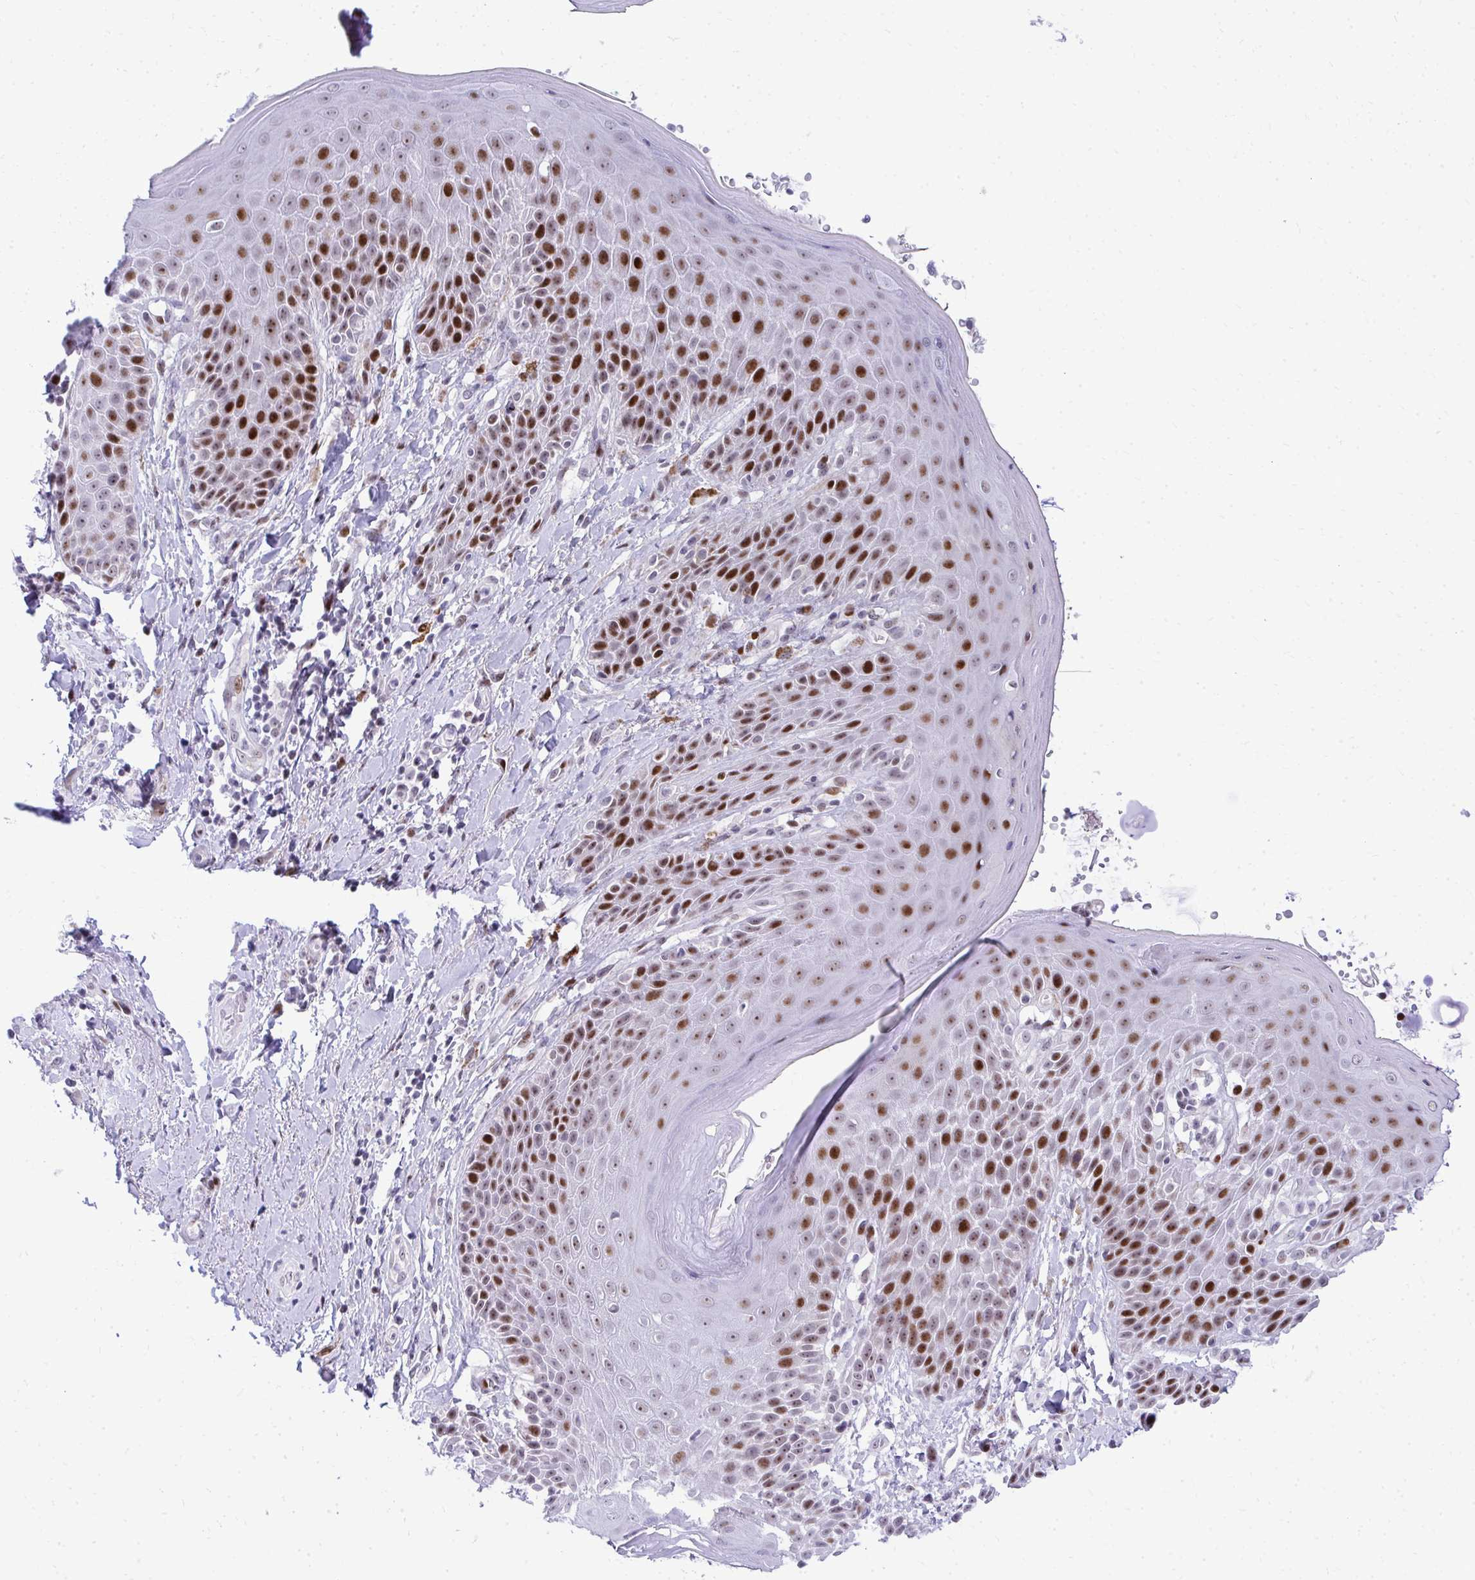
{"staining": {"intensity": "strong", "quantity": "25%-75%", "location": "nuclear"}, "tissue": "skin", "cell_type": "Epidermal cells", "image_type": "normal", "snomed": [{"axis": "morphology", "description": "Normal tissue, NOS"}, {"axis": "topography", "description": "Anal"}, {"axis": "topography", "description": "Peripheral nerve tissue"}], "caption": "Protein analysis of benign skin demonstrates strong nuclear expression in about 25%-75% of epidermal cells.", "gene": "GLDN", "patient": {"sex": "male", "age": 51}}